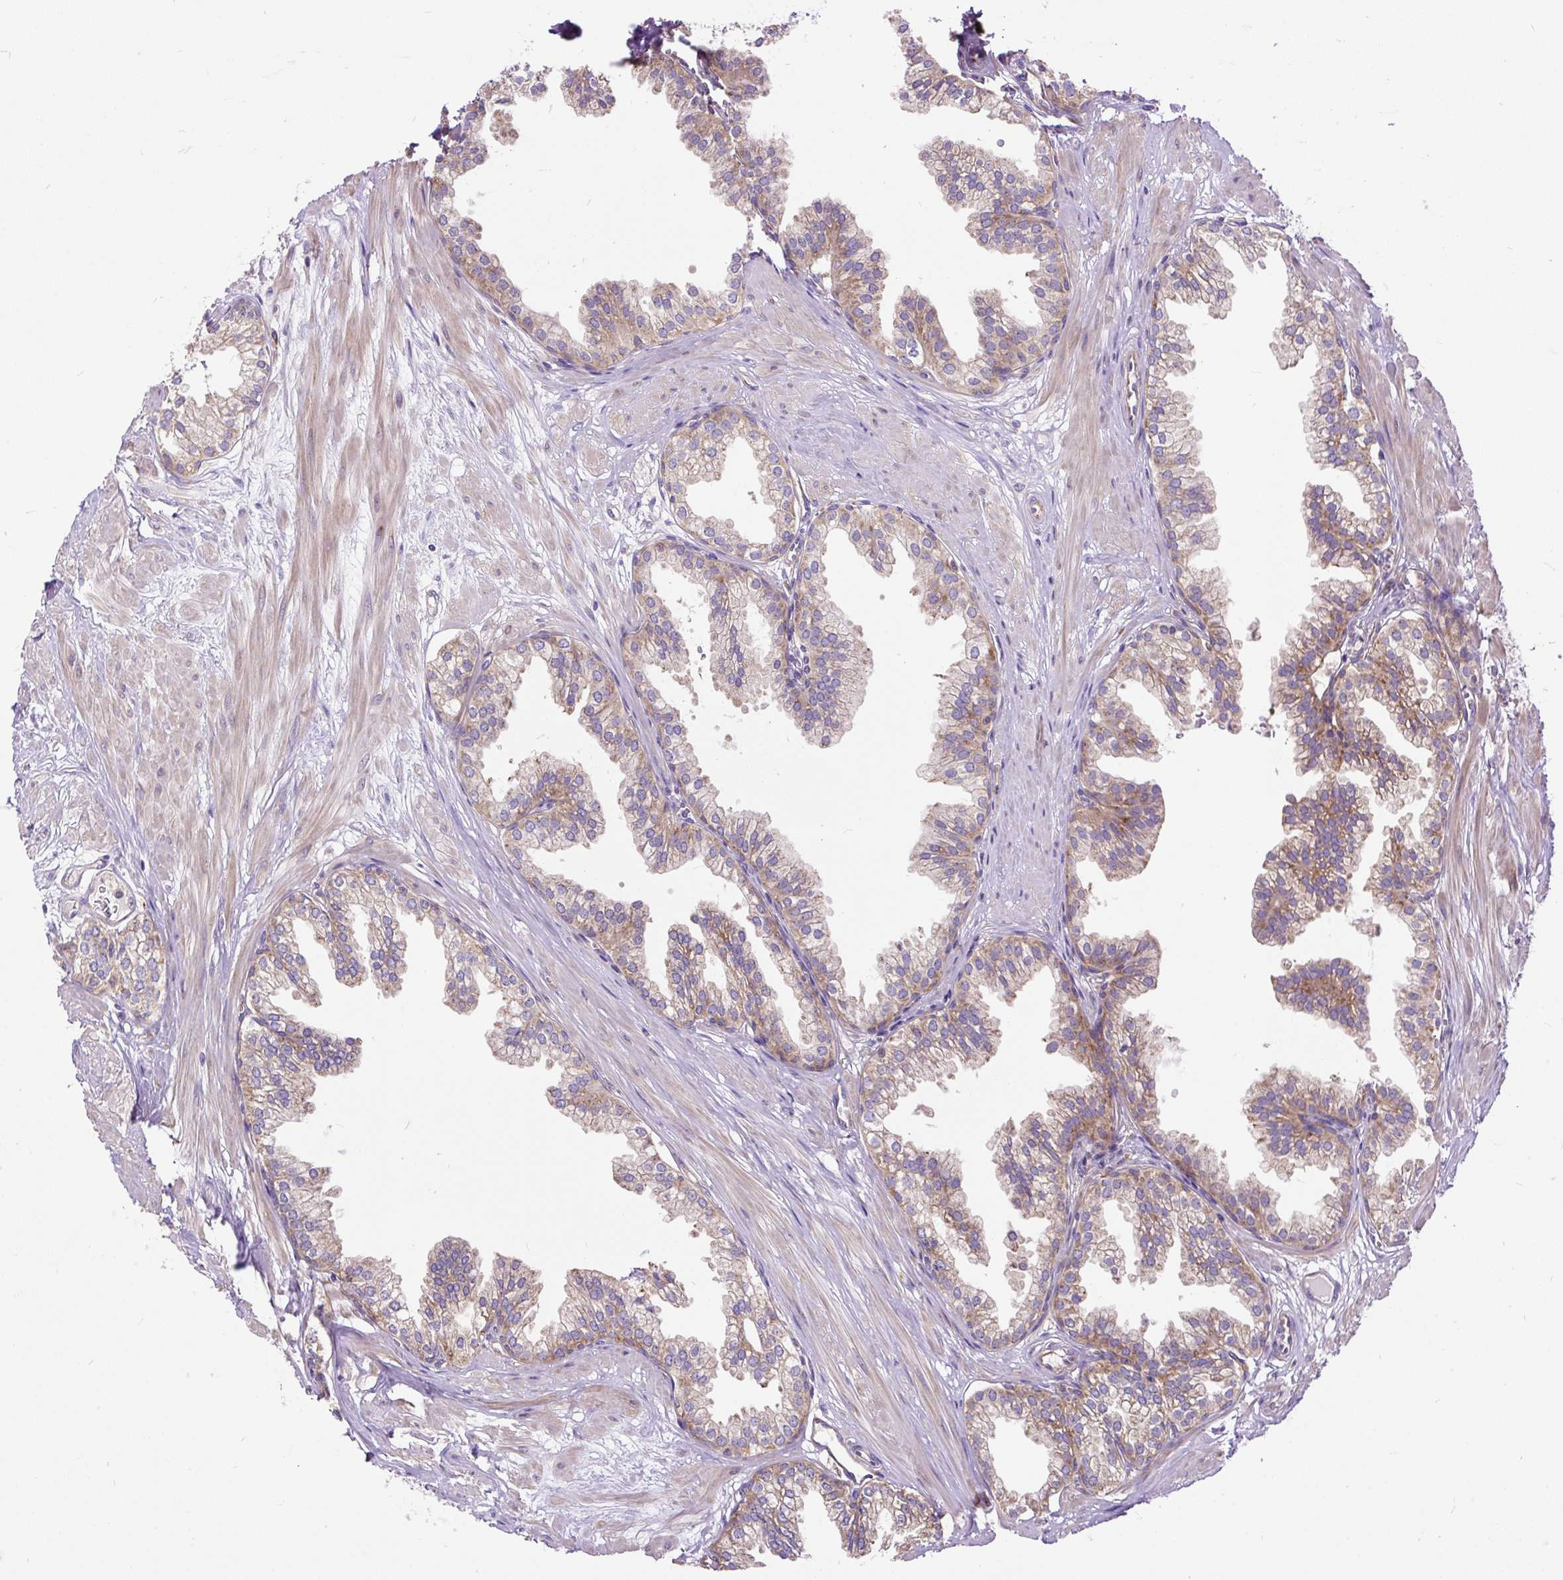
{"staining": {"intensity": "moderate", "quantity": "25%-75%", "location": "cytoplasmic/membranous"}, "tissue": "prostate", "cell_type": "Glandular cells", "image_type": "normal", "snomed": [{"axis": "morphology", "description": "Normal tissue, NOS"}, {"axis": "topography", "description": "Prostate"}, {"axis": "topography", "description": "Peripheral nerve tissue"}], "caption": "IHC micrograph of unremarkable human prostate stained for a protein (brown), which exhibits medium levels of moderate cytoplasmic/membranous expression in approximately 25%-75% of glandular cells.", "gene": "RPS5", "patient": {"sex": "male", "age": 55}}